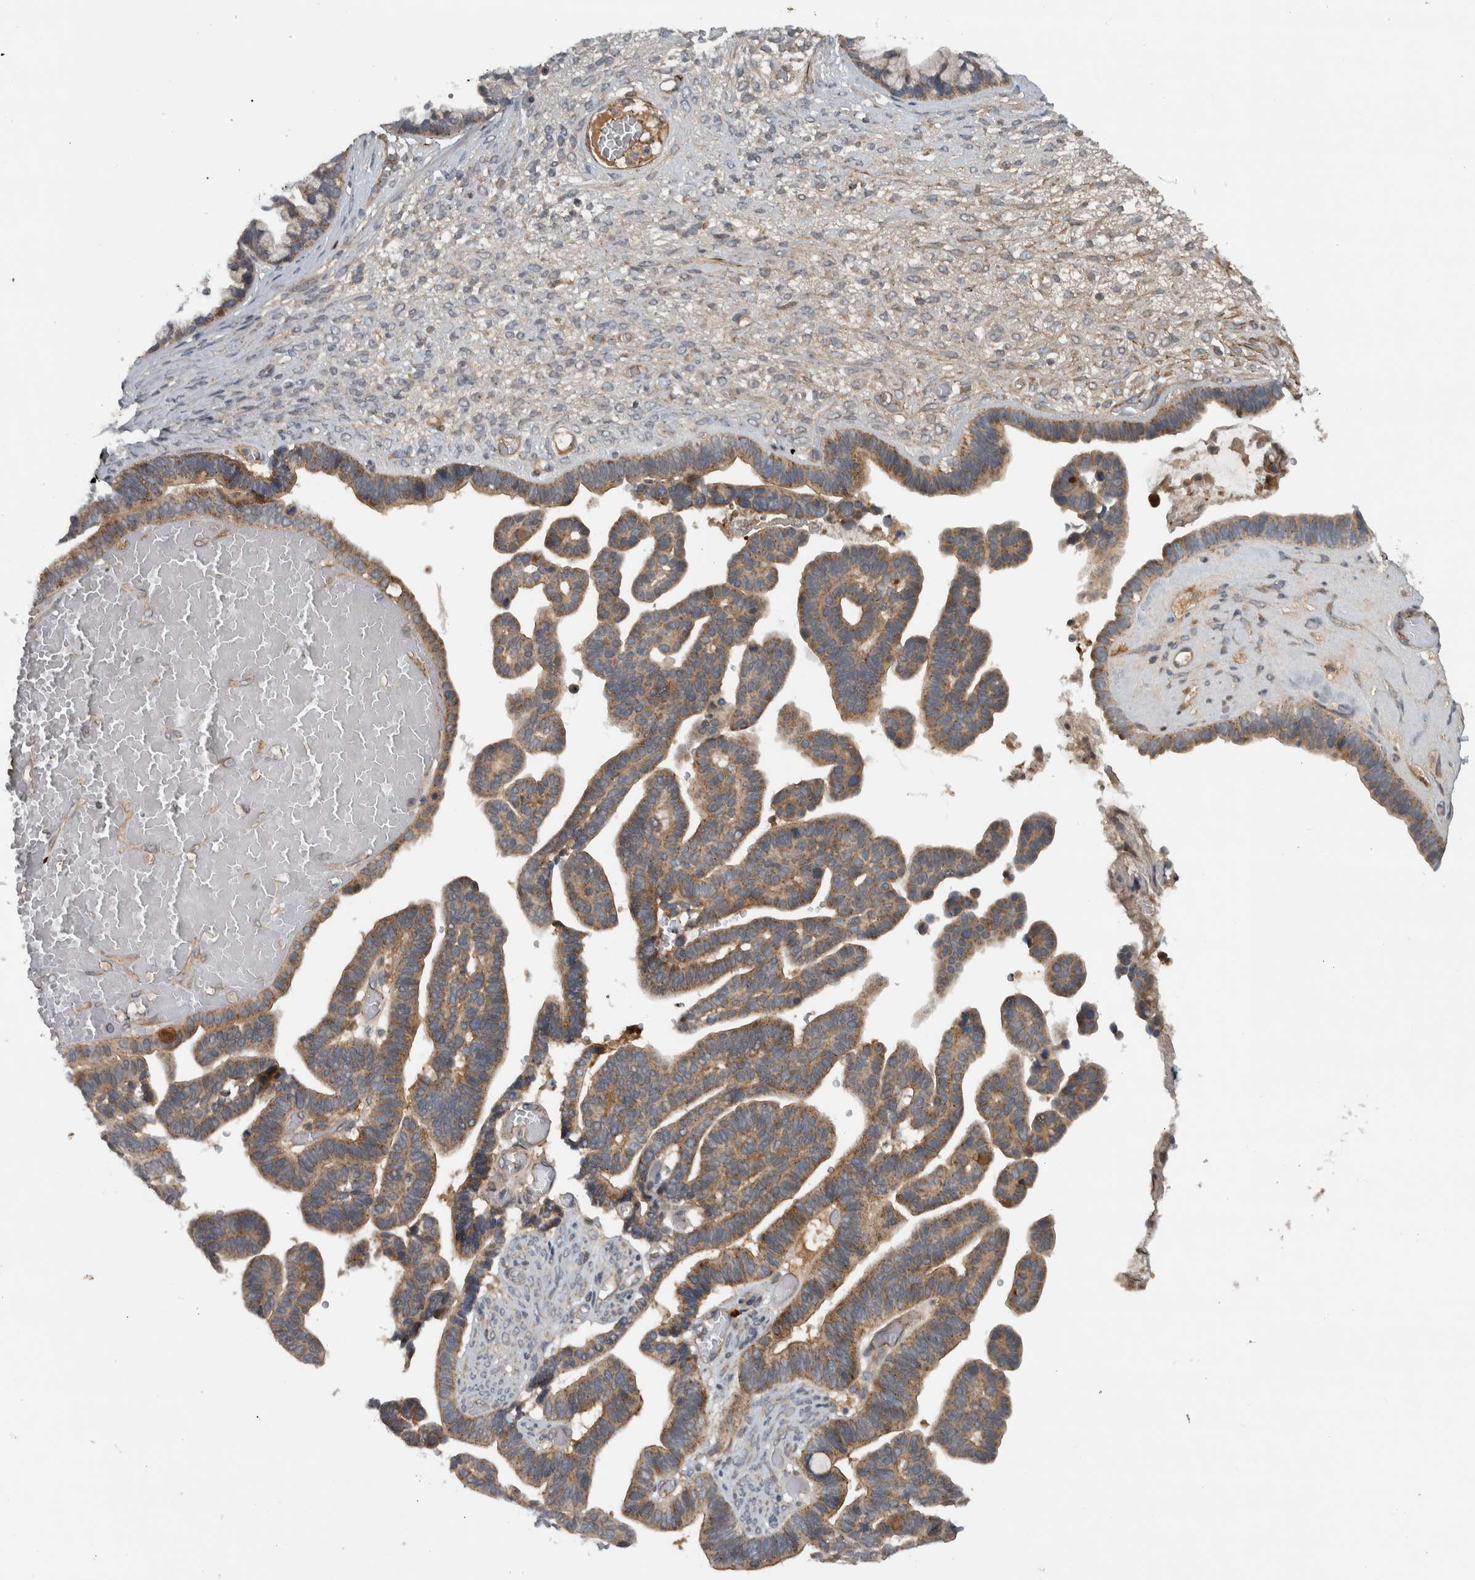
{"staining": {"intensity": "moderate", "quantity": ">75%", "location": "cytoplasmic/membranous"}, "tissue": "ovarian cancer", "cell_type": "Tumor cells", "image_type": "cancer", "snomed": [{"axis": "morphology", "description": "Cystadenocarcinoma, serous, NOS"}, {"axis": "topography", "description": "Ovary"}], "caption": "Immunohistochemical staining of ovarian serous cystadenocarcinoma exhibits medium levels of moderate cytoplasmic/membranous expression in approximately >75% of tumor cells.", "gene": "LBHD1", "patient": {"sex": "female", "age": 56}}